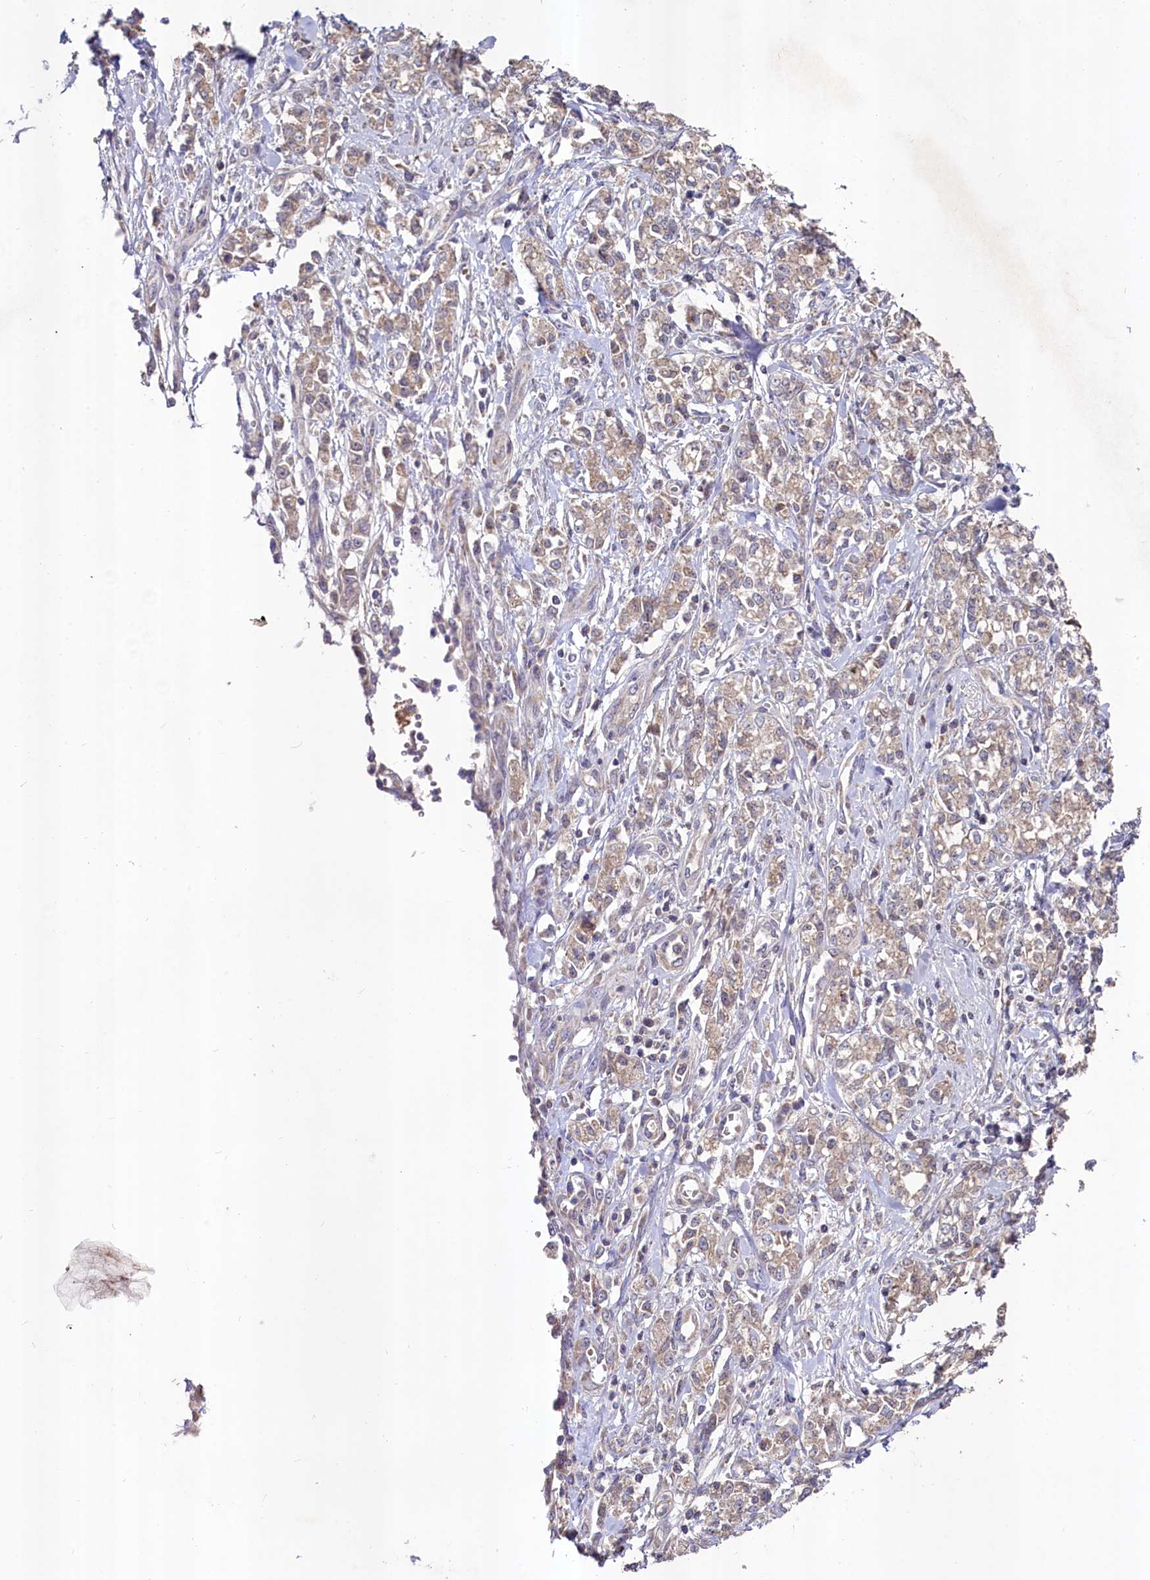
{"staining": {"intensity": "moderate", "quantity": ">75%", "location": "cytoplasmic/membranous"}, "tissue": "stomach cancer", "cell_type": "Tumor cells", "image_type": "cancer", "snomed": [{"axis": "morphology", "description": "Adenocarcinoma, NOS"}, {"axis": "topography", "description": "Stomach"}], "caption": "The histopathology image reveals a brown stain indicating the presence of a protein in the cytoplasmic/membranous of tumor cells in adenocarcinoma (stomach).", "gene": "METTL4", "patient": {"sex": "female", "age": 76}}